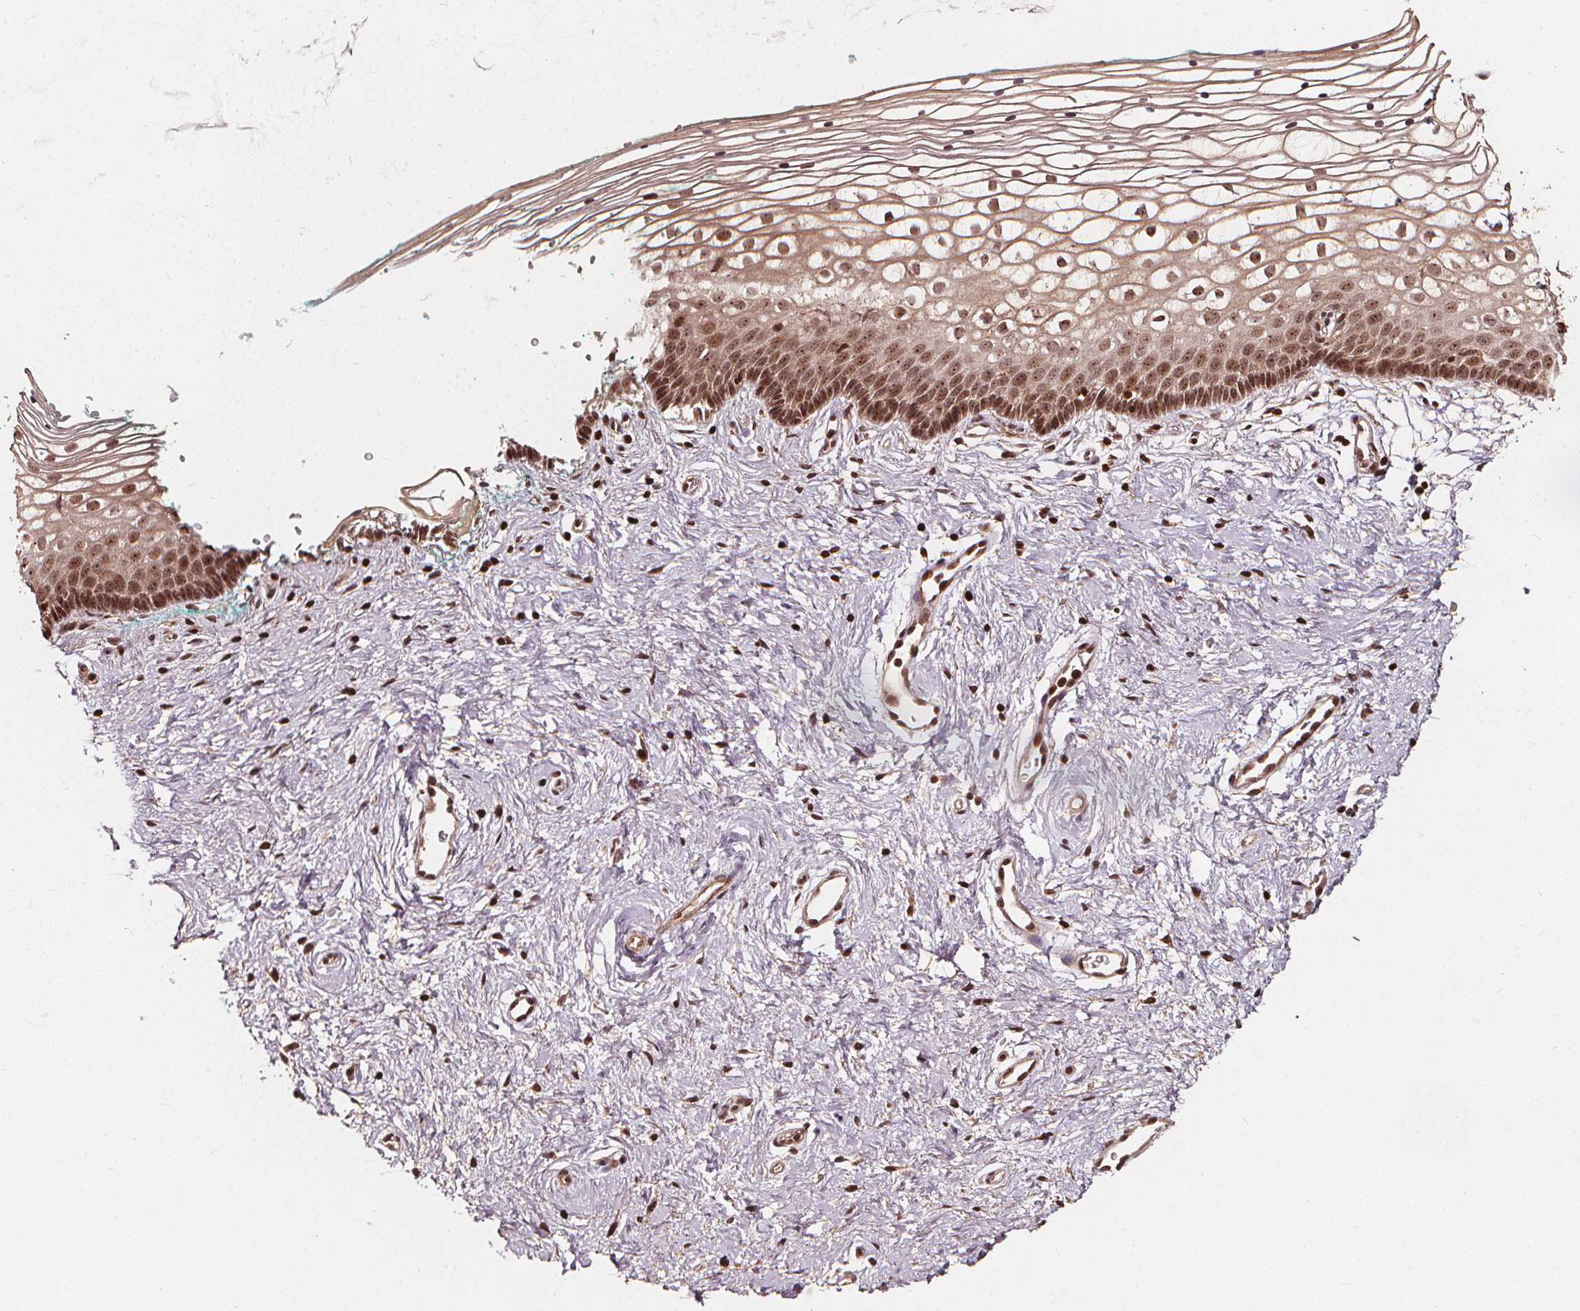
{"staining": {"intensity": "moderate", "quantity": ">75%", "location": "nuclear"}, "tissue": "vagina", "cell_type": "Squamous epithelial cells", "image_type": "normal", "snomed": [{"axis": "morphology", "description": "Normal tissue, NOS"}, {"axis": "topography", "description": "Vagina"}], "caption": "Moderate nuclear expression is present in about >75% of squamous epithelial cells in unremarkable vagina.", "gene": "EXOSC9", "patient": {"sex": "female", "age": 36}}